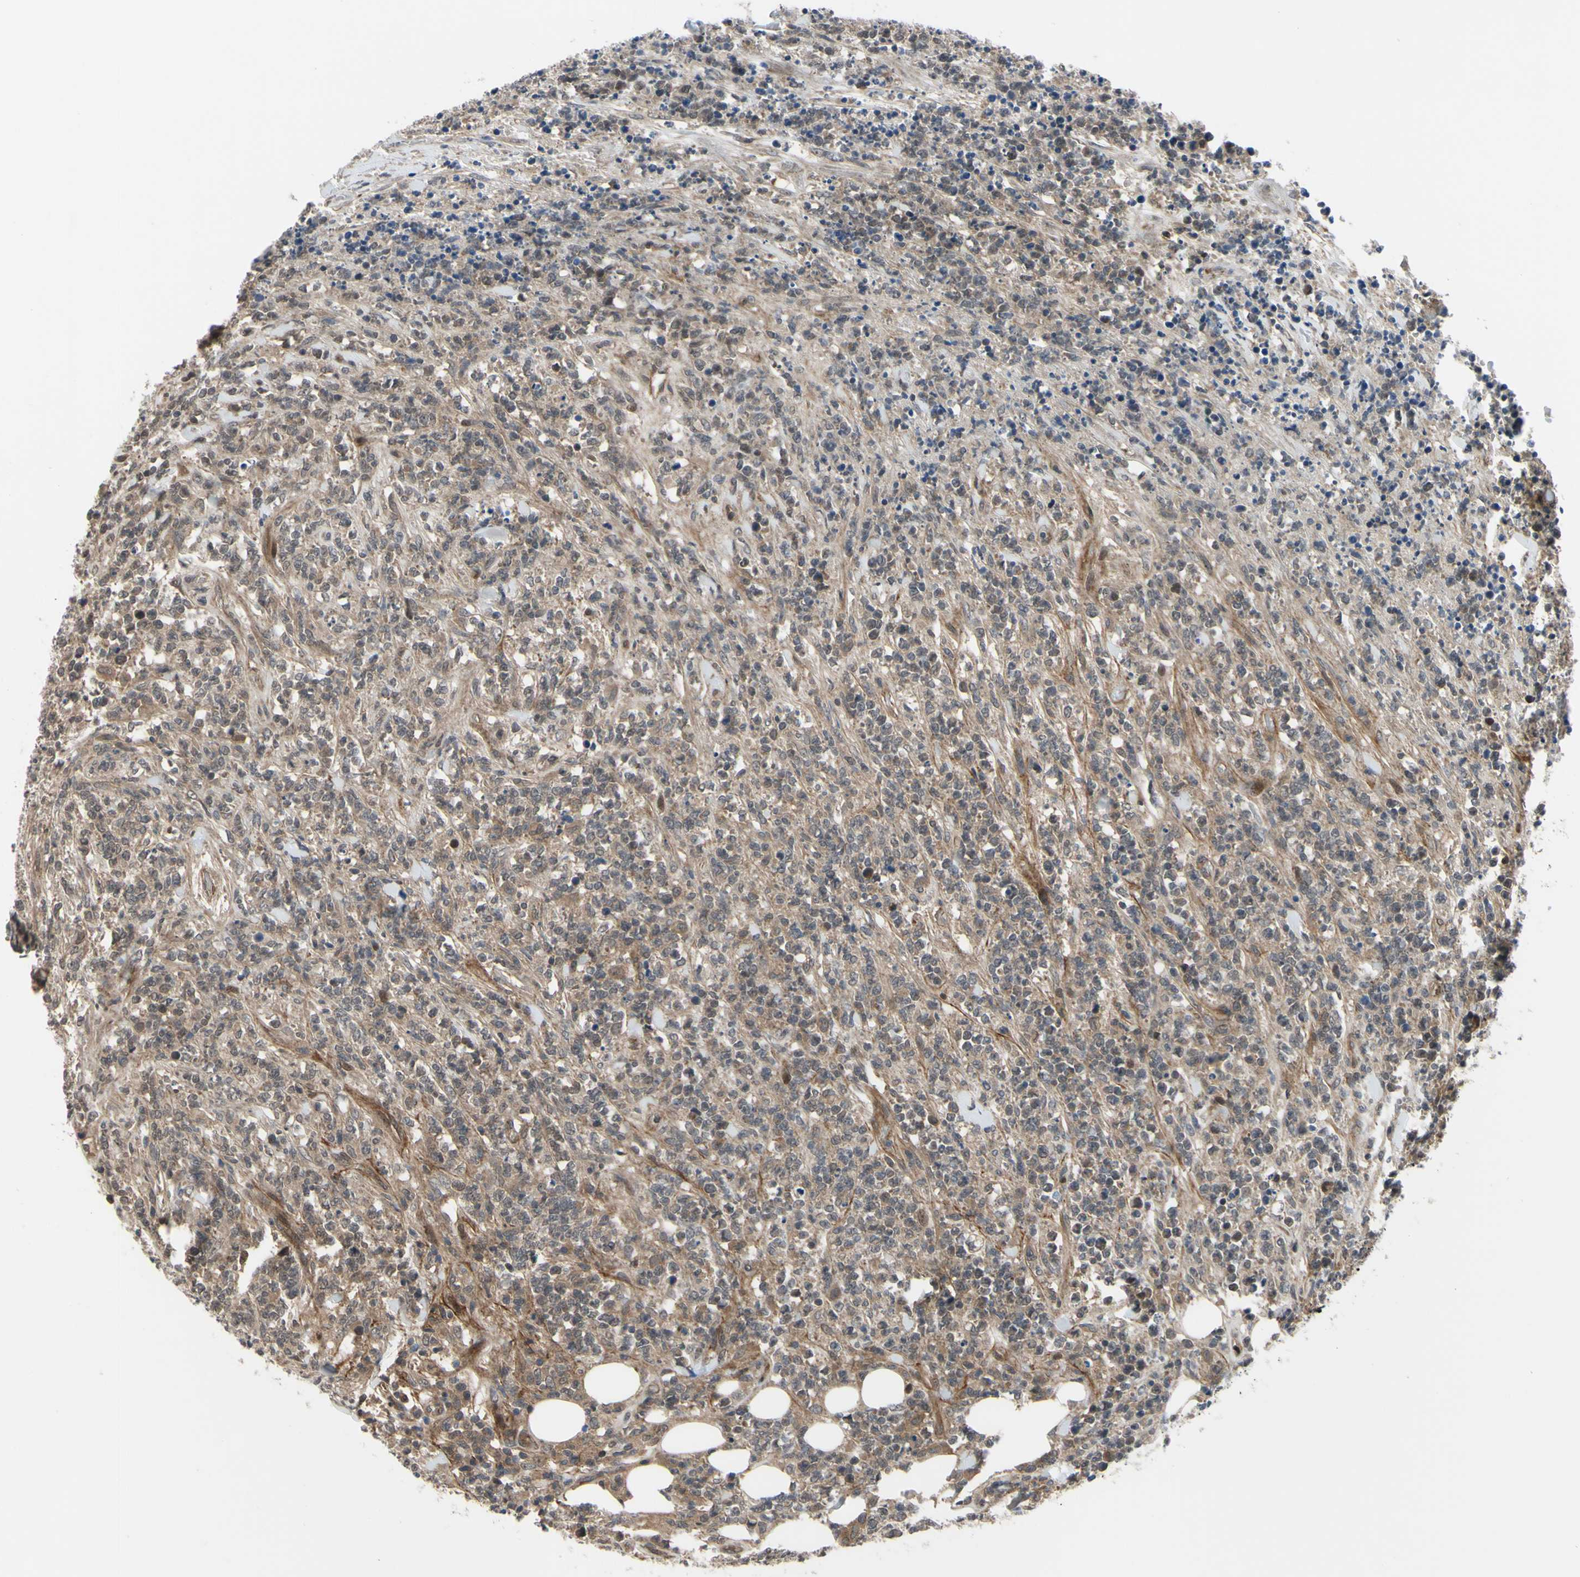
{"staining": {"intensity": "moderate", "quantity": ">75%", "location": "cytoplasmic/membranous"}, "tissue": "lymphoma", "cell_type": "Tumor cells", "image_type": "cancer", "snomed": [{"axis": "morphology", "description": "Malignant lymphoma, non-Hodgkin's type, High grade"}, {"axis": "topography", "description": "Soft tissue"}], "caption": "High-grade malignant lymphoma, non-Hodgkin's type stained with DAB immunohistochemistry (IHC) demonstrates medium levels of moderate cytoplasmic/membranous expression in approximately >75% of tumor cells.", "gene": "COMMD9", "patient": {"sex": "male", "age": 18}}